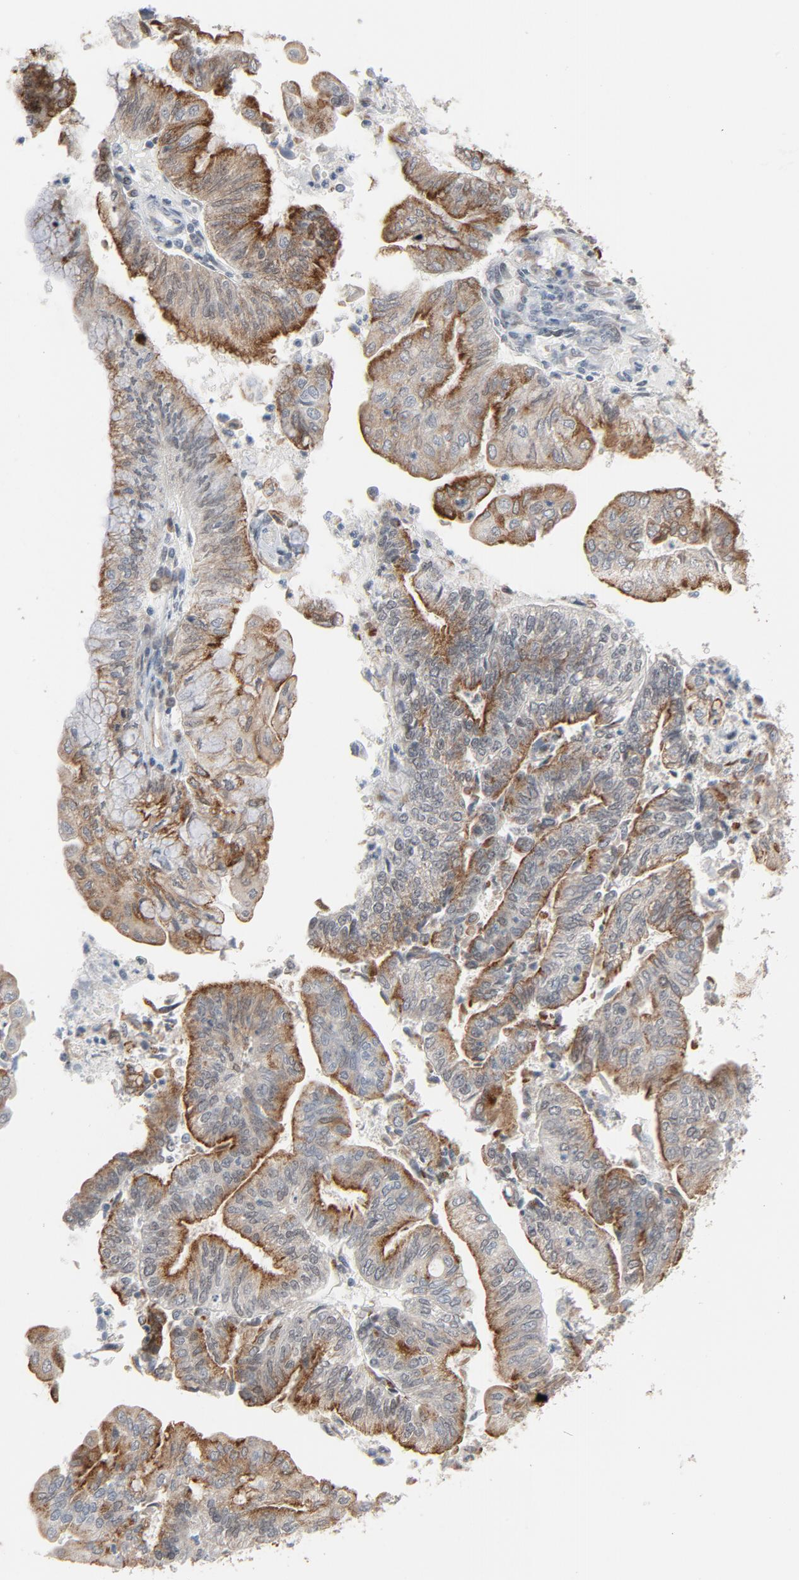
{"staining": {"intensity": "moderate", "quantity": ">75%", "location": "cytoplasmic/membranous"}, "tissue": "endometrial cancer", "cell_type": "Tumor cells", "image_type": "cancer", "snomed": [{"axis": "morphology", "description": "Adenocarcinoma, NOS"}, {"axis": "topography", "description": "Endometrium"}], "caption": "Immunohistochemical staining of human endometrial cancer (adenocarcinoma) shows medium levels of moderate cytoplasmic/membranous protein staining in approximately >75% of tumor cells. Using DAB (brown) and hematoxylin (blue) stains, captured at high magnification using brightfield microscopy.", "gene": "ITPR3", "patient": {"sex": "female", "age": 59}}